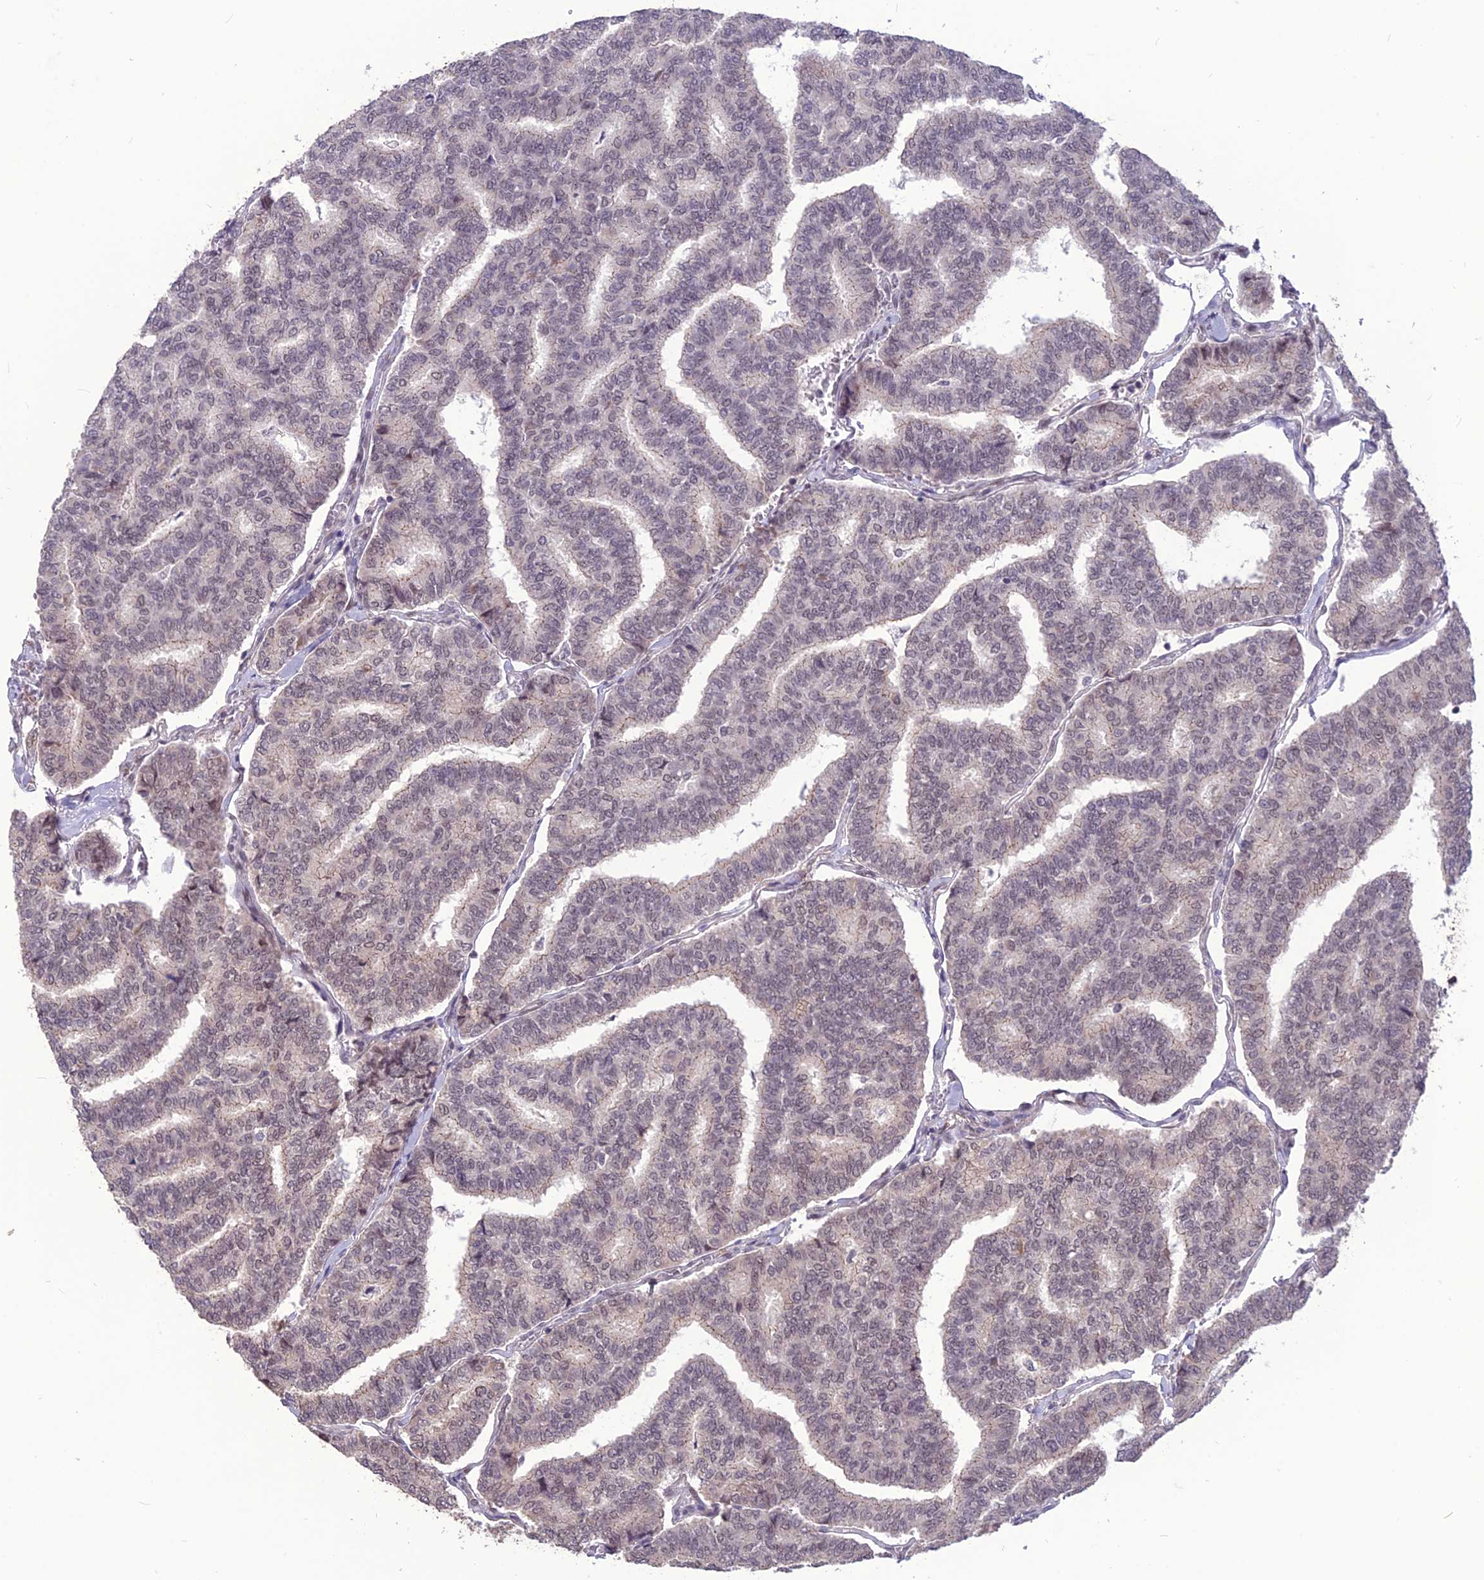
{"staining": {"intensity": "weak", "quantity": "25%-75%", "location": "nuclear"}, "tissue": "thyroid cancer", "cell_type": "Tumor cells", "image_type": "cancer", "snomed": [{"axis": "morphology", "description": "Papillary adenocarcinoma, NOS"}, {"axis": "topography", "description": "Thyroid gland"}], "caption": "Weak nuclear positivity is present in about 25%-75% of tumor cells in thyroid cancer.", "gene": "DIS3", "patient": {"sex": "female", "age": 35}}